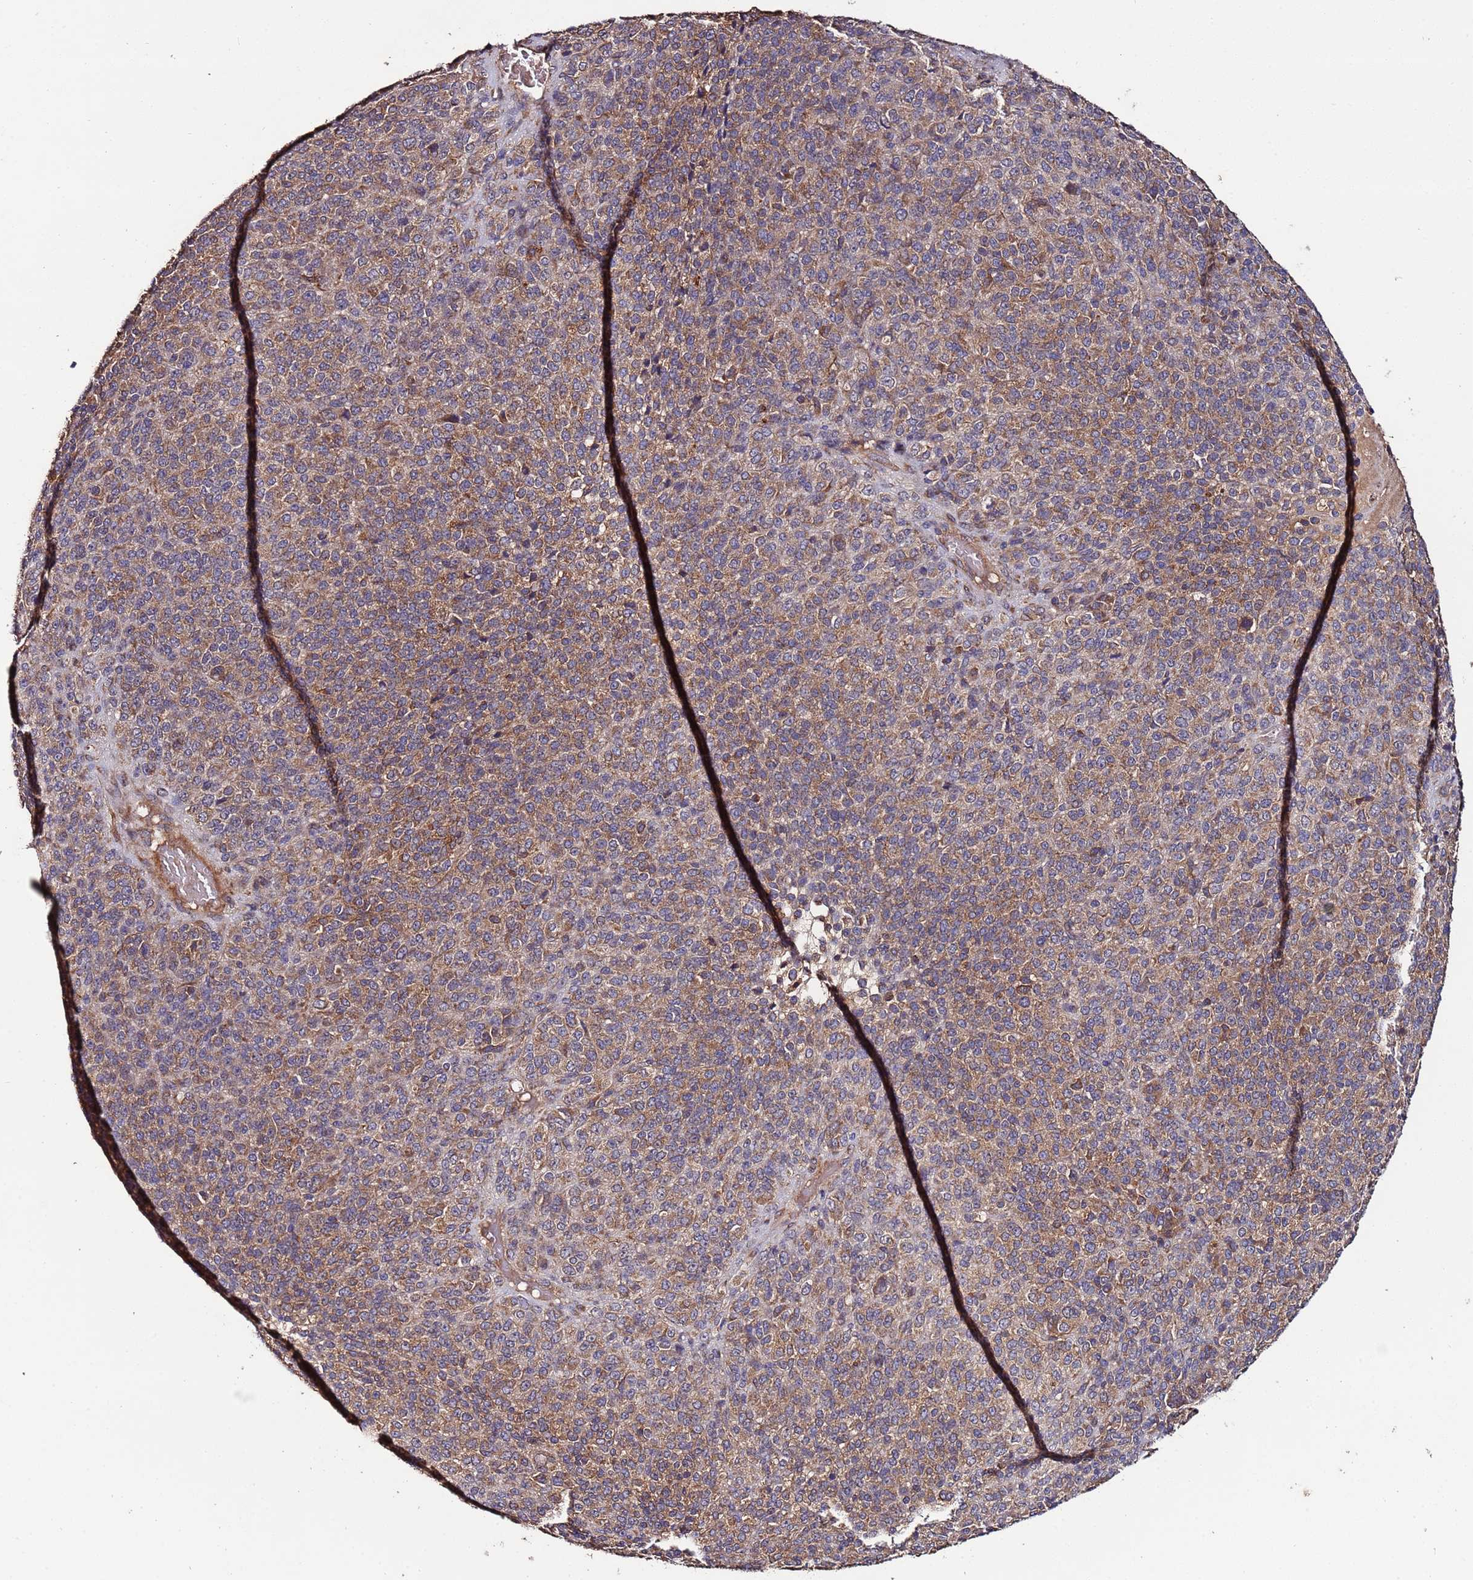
{"staining": {"intensity": "moderate", "quantity": "25%-75%", "location": "cytoplasmic/membranous"}, "tissue": "melanoma", "cell_type": "Tumor cells", "image_type": "cancer", "snomed": [{"axis": "morphology", "description": "Malignant melanoma, Metastatic site"}, {"axis": "topography", "description": "Brain"}], "caption": "Melanoma was stained to show a protein in brown. There is medium levels of moderate cytoplasmic/membranous positivity in approximately 25%-75% of tumor cells. (IHC, brightfield microscopy, high magnification).", "gene": "RPS15A", "patient": {"sex": "female", "age": 56}}